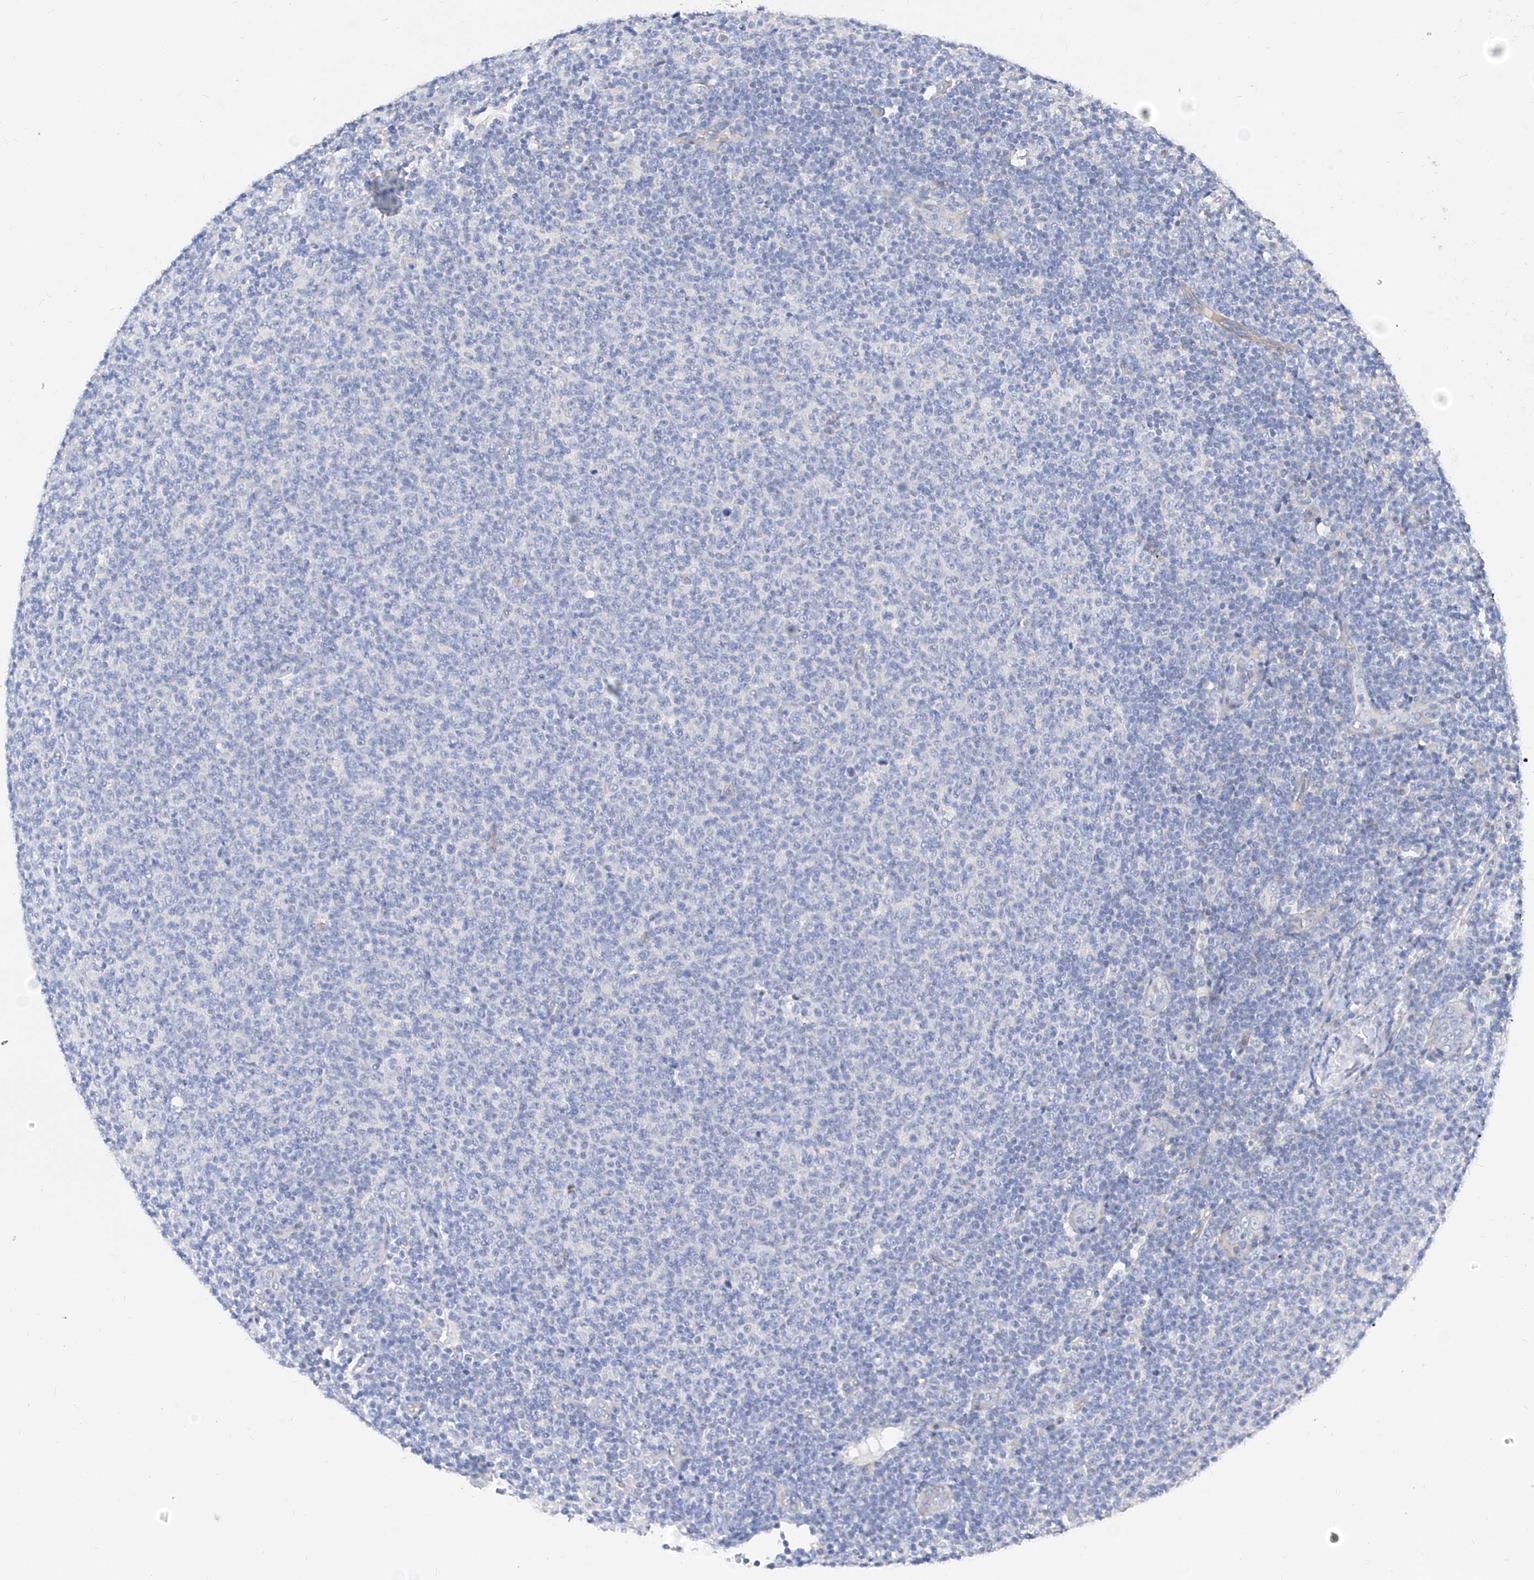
{"staining": {"intensity": "negative", "quantity": "none", "location": "none"}, "tissue": "lymphoma", "cell_type": "Tumor cells", "image_type": "cancer", "snomed": [{"axis": "morphology", "description": "Malignant lymphoma, non-Hodgkin's type, Low grade"}, {"axis": "topography", "description": "Lymph node"}], "caption": "Tumor cells are negative for brown protein staining in malignant lymphoma, non-Hodgkin's type (low-grade). The staining was performed using DAB to visualize the protein expression in brown, while the nuclei were stained in blue with hematoxylin (Magnification: 20x).", "gene": "SCGB2A1", "patient": {"sex": "male", "age": 66}}